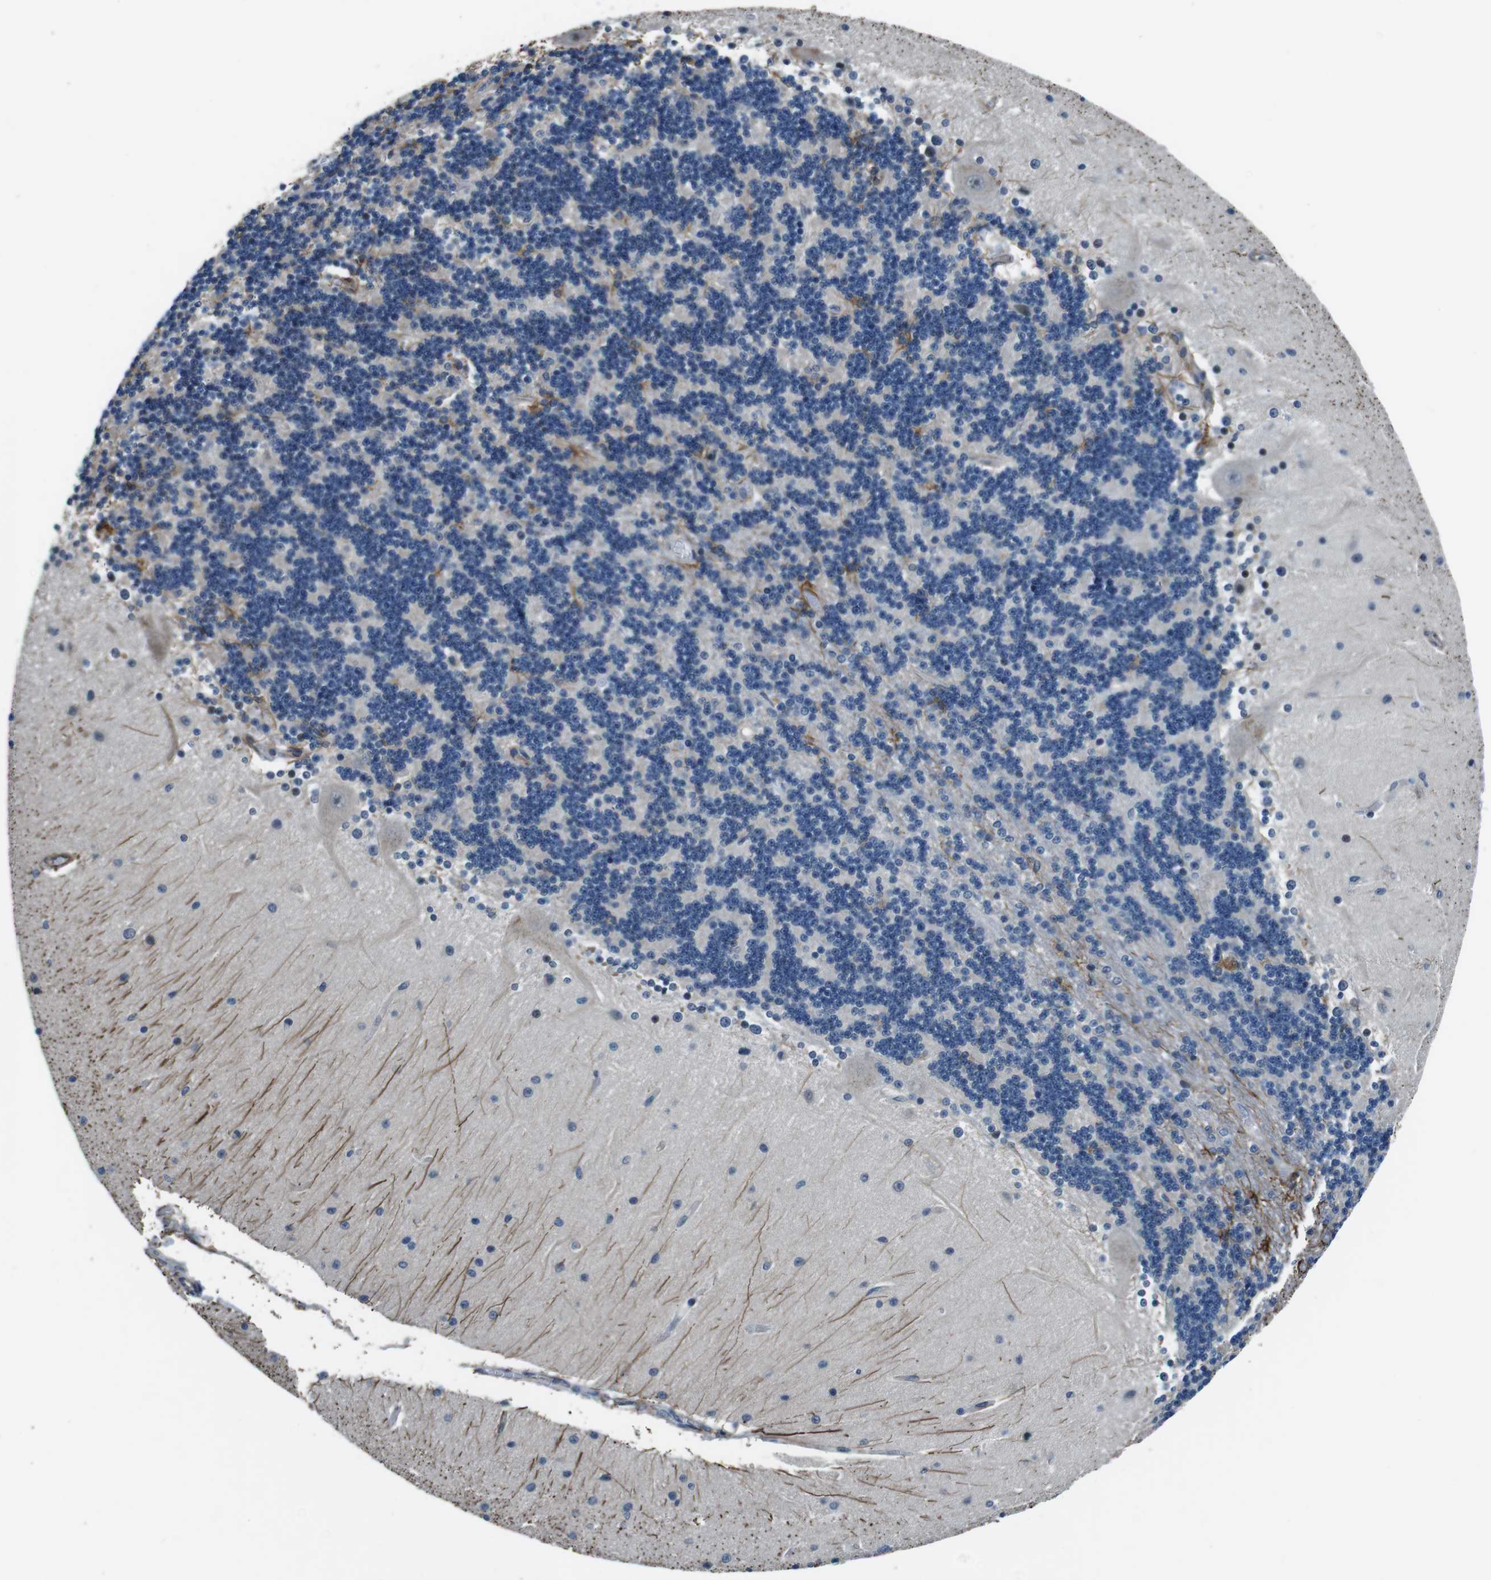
{"staining": {"intensity": "negative", "quantity": "none", "location": "none"}, "tissue": "cerebellum", "cell_type": "Cells in granular layer", "image_type": "normal", "snomed": [{"axis": "morphology", "description": "Normal tissue, NOS"}, {"axis": "topography", "description": "Cerebellum"}], "caption": "Immunohistochemical staining of normal human cerebellum exhibits no significant expression in cells in granular layer.", "gene": "LRRC49", "patient": {"sex": "female", "age": 54}}